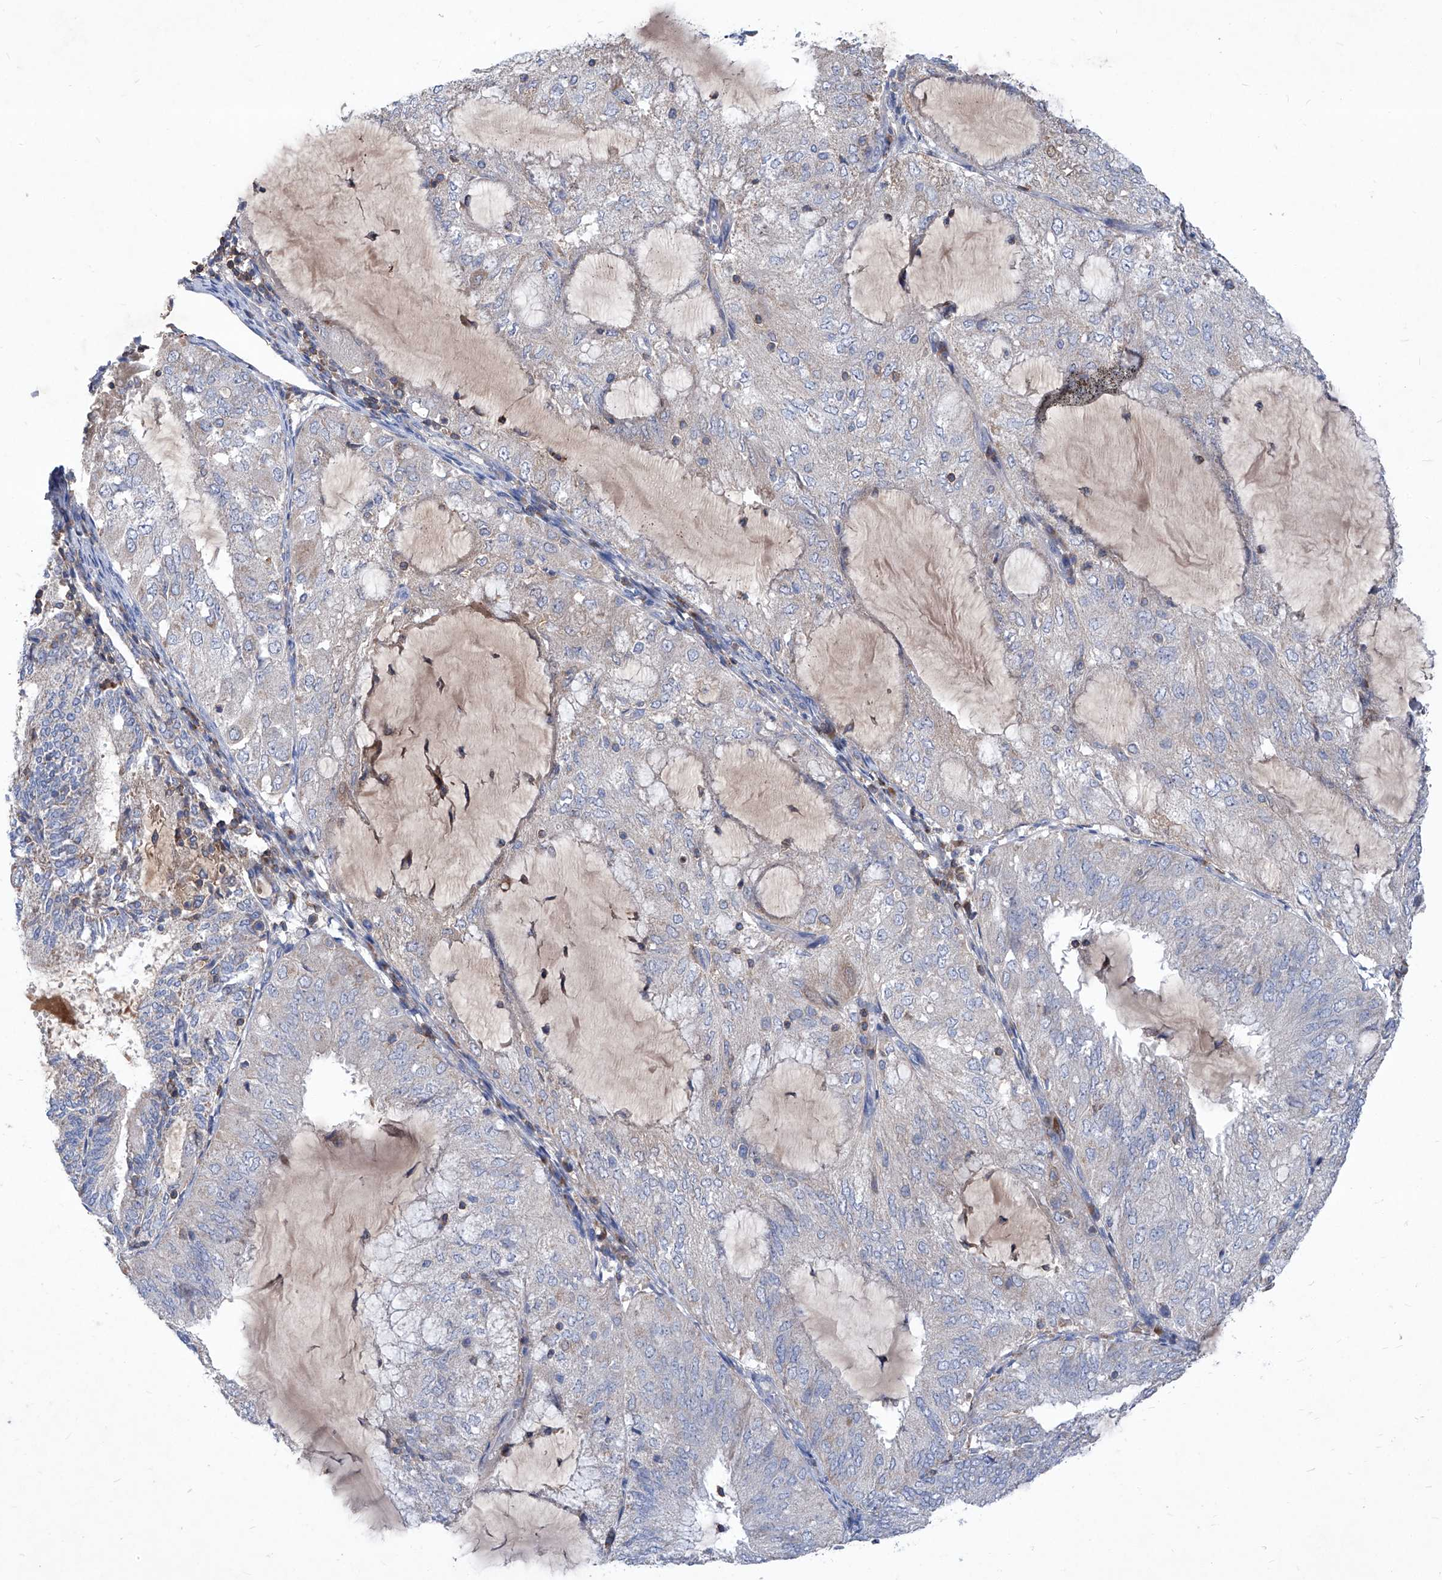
{"staining": {"intensity": "negative", "quantity": "none", "location": "none"}, "tissue": "endometrial cancer", "cell_type": "Tumor cells", "image_type": "cancer", "snomed": [{"axis": "morphology", "description": "Adenocarcinoma, NOS"}, {"axis": "topography", "description": "Endometrium"}], "caption": "DAB (3,3'-diaminobenzidine) immunohistochemical staining of human endometrial adenocarcinoma displays no significant expression in tumor cells. (Immunohistochemistry, brightfield microscopy, high magnification).", "gene": "EPHA8", "patient": {"sex": "female", "age": 81}}